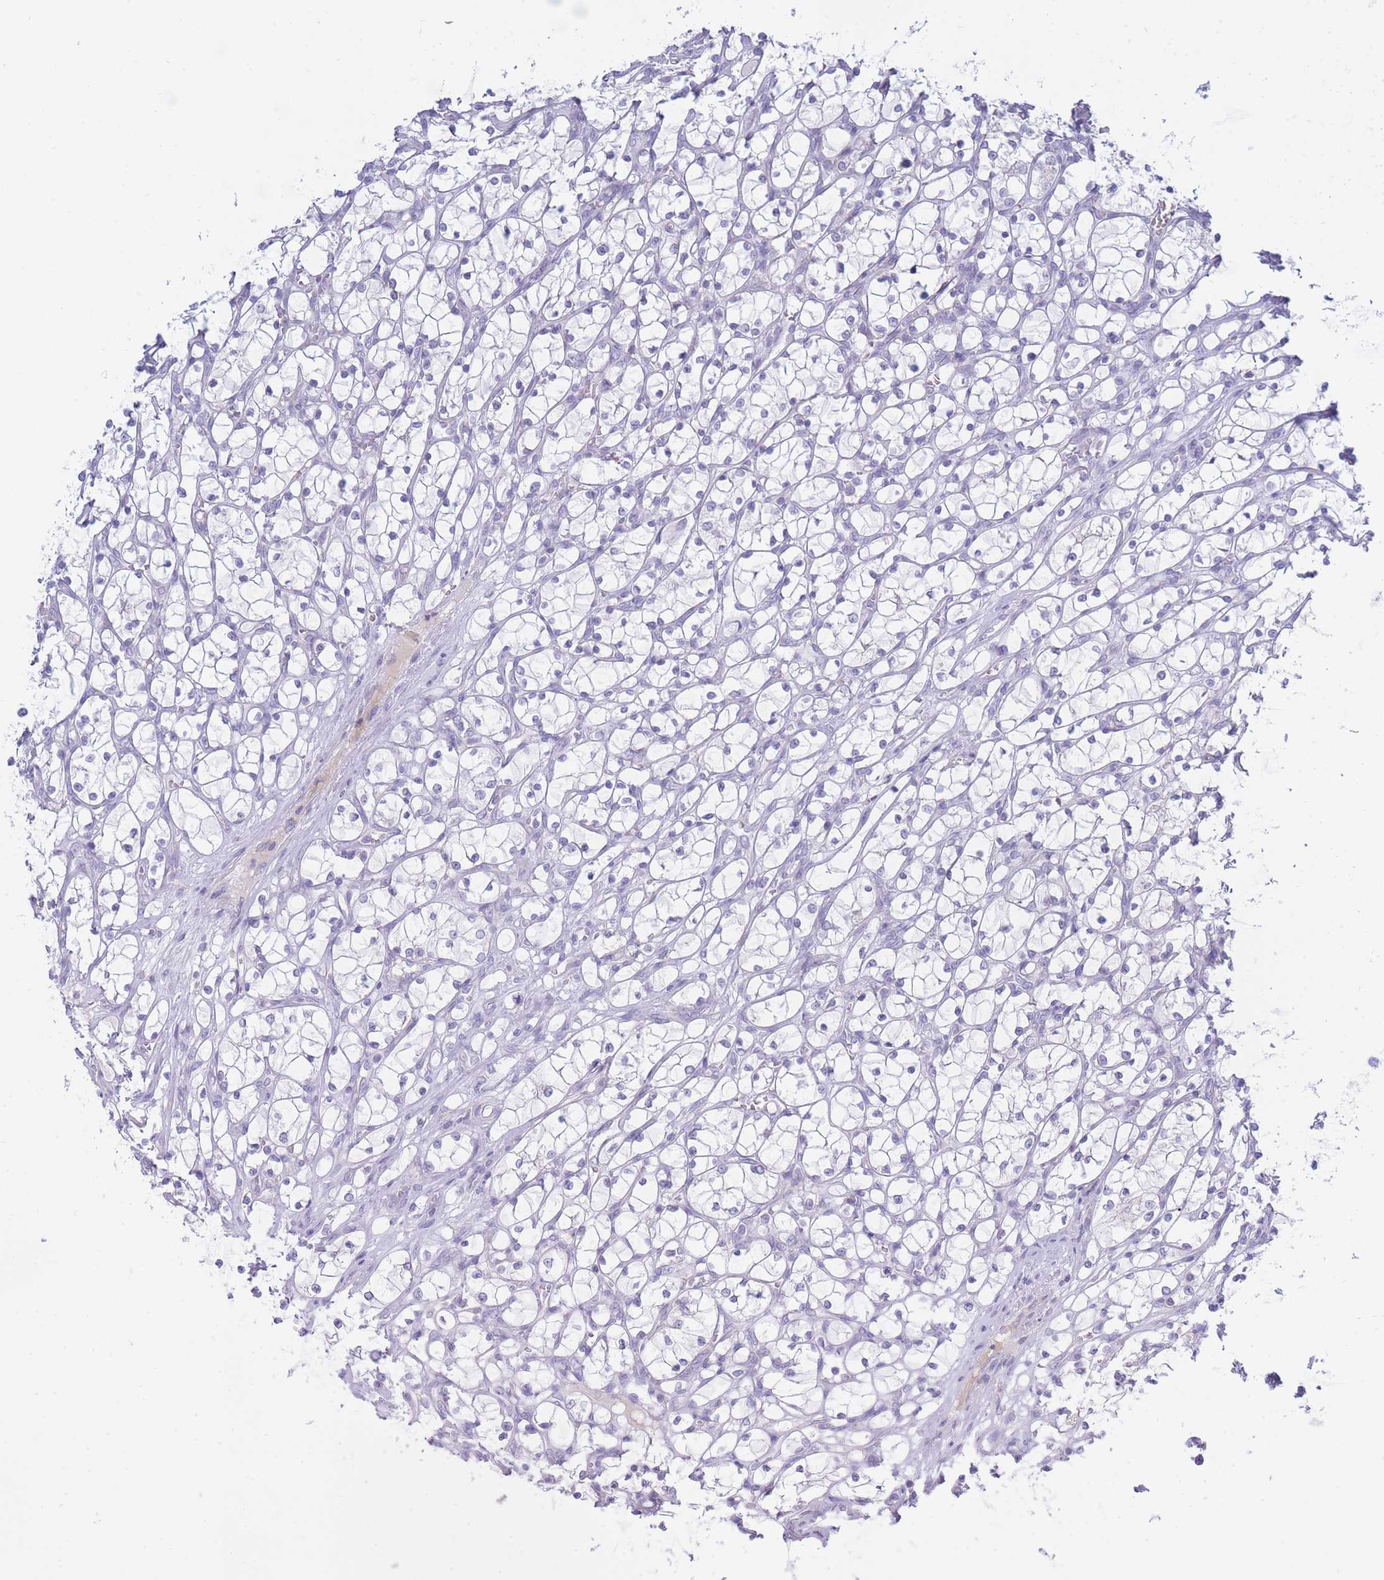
{"staining": {"intensity": "negative", "quantity": "none", "location": "none"}, "tissue": "renal cancer", "cell_type": "Tumor cells", "image_type": "cancer", "snomed": [{"axis": "morphology", "description": "Adenocarcinoma, NOS"}, {"axis": "topography", "description": "Kidney"}], "caption": "The micrograph displays no staining of tumor cells in adenocarcinoma (renal).", "gene": "NANP", "patient": {"sex": "female", "age": 69}}